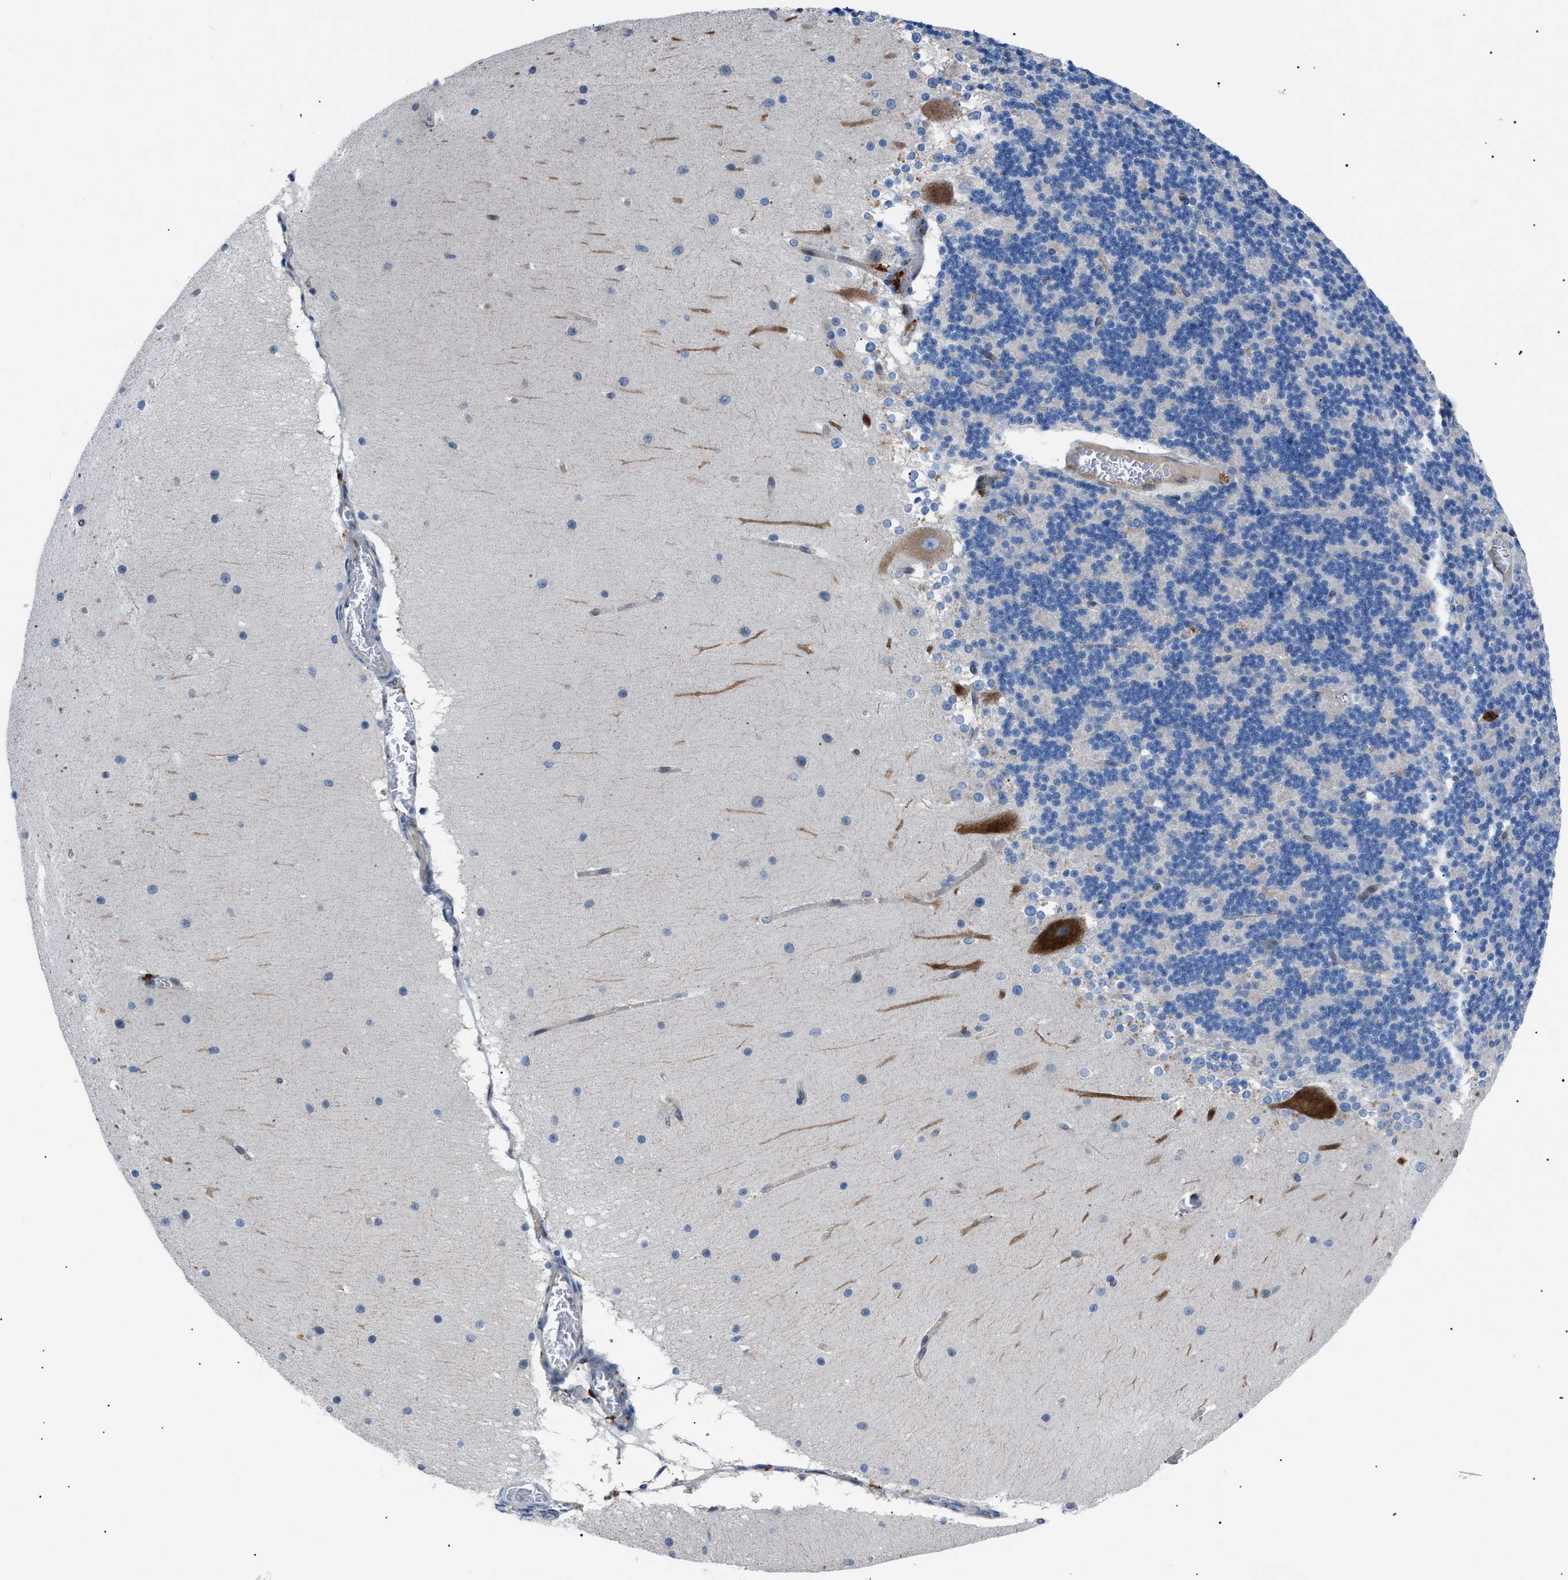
{"staining": {"intensity": "negative", "quantity": "none", "location": "none"}, "tissue": "cerebellum", "cell_type": "Cells in granular layer", "image_type": "normal", "snomed": [{"axis": "morphology", "description": "Normal tissue, NOS"}, {"axis": "topography", "description": "Cerebellum"}], "caption": "High power microscopy micrograph of an IHC photomicrograph of benign cerebellum, revealing no significant expression in cells in granular layer.", "gene": "ZDHHC24", "patient": {"sex": "female", "age": 19}}